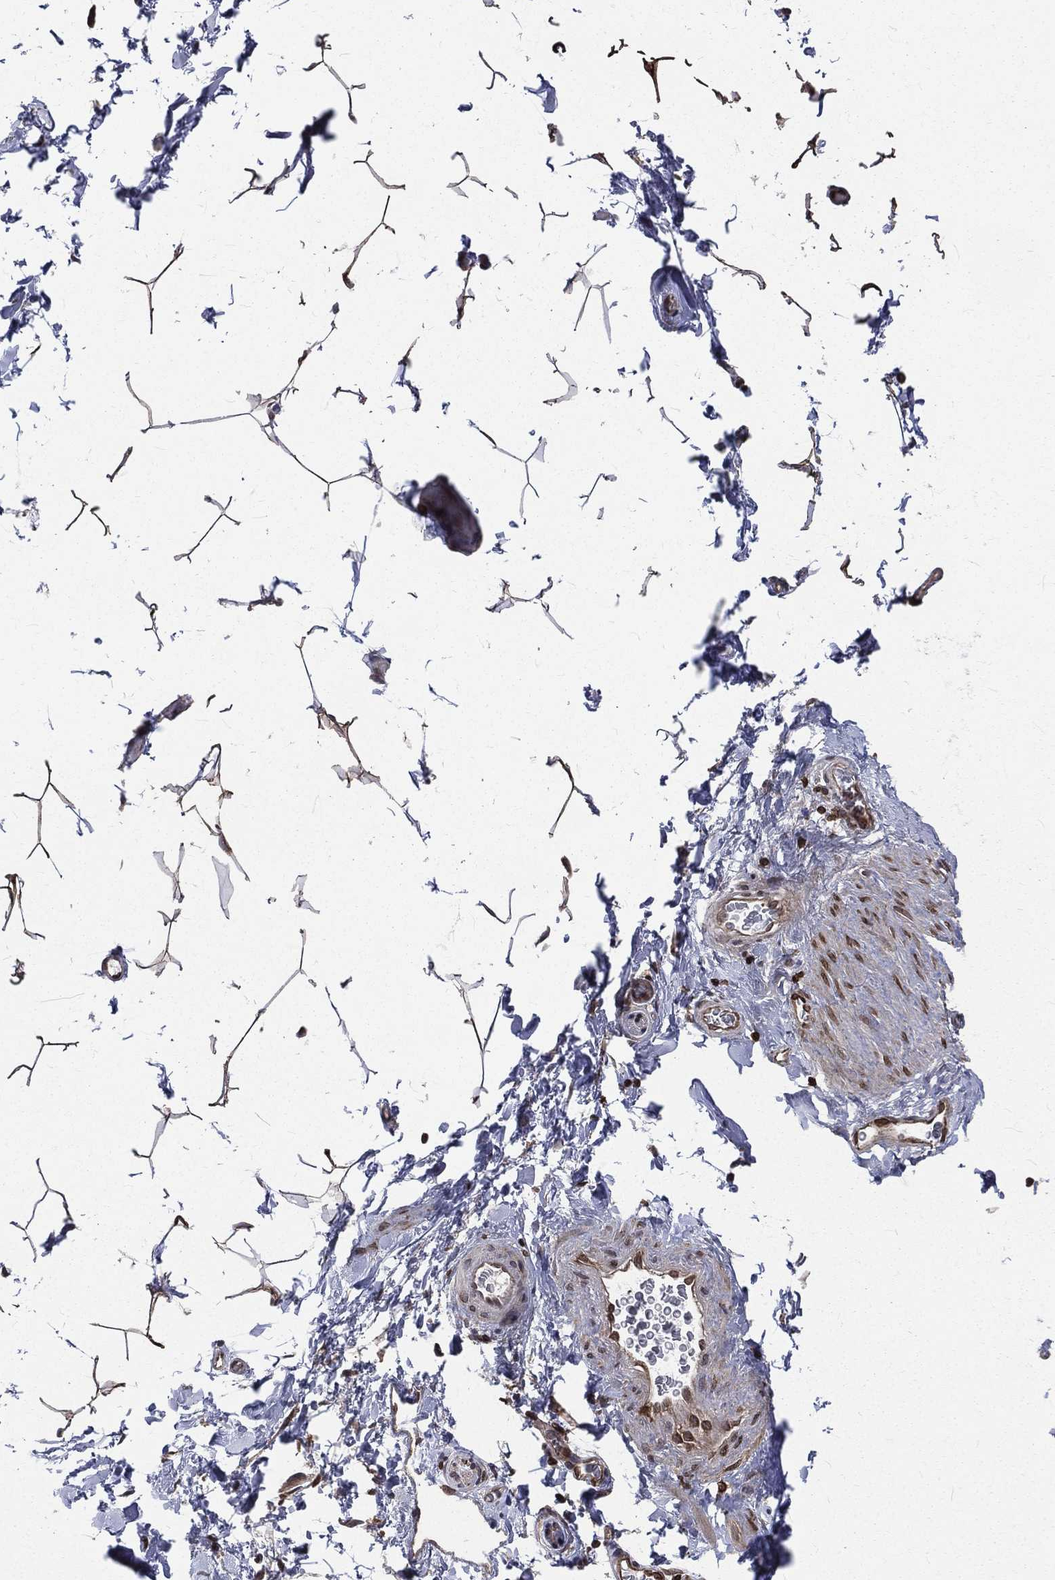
{"staining": {"intensity": "negative", "quantity": "none", "location": "none"}, "tissue": "adipose tissue", "cell_type": "Adipocytes", "image_type": "normal", "snomed": [{"axis": "morphology", "description": "Normal tissue, NOS"}, {"axis": "topography", "description": "Soft tissue"}, {"axis": "topography", "description": "Vascular tissue"}], "caption": "Immunohistochemistry (IHC) image of normal adipose tissue stained for a protein (brown), which shows no expression in adipocytes.", "gene": "LBR", "patient": {"sex": "male", "age": 41}}